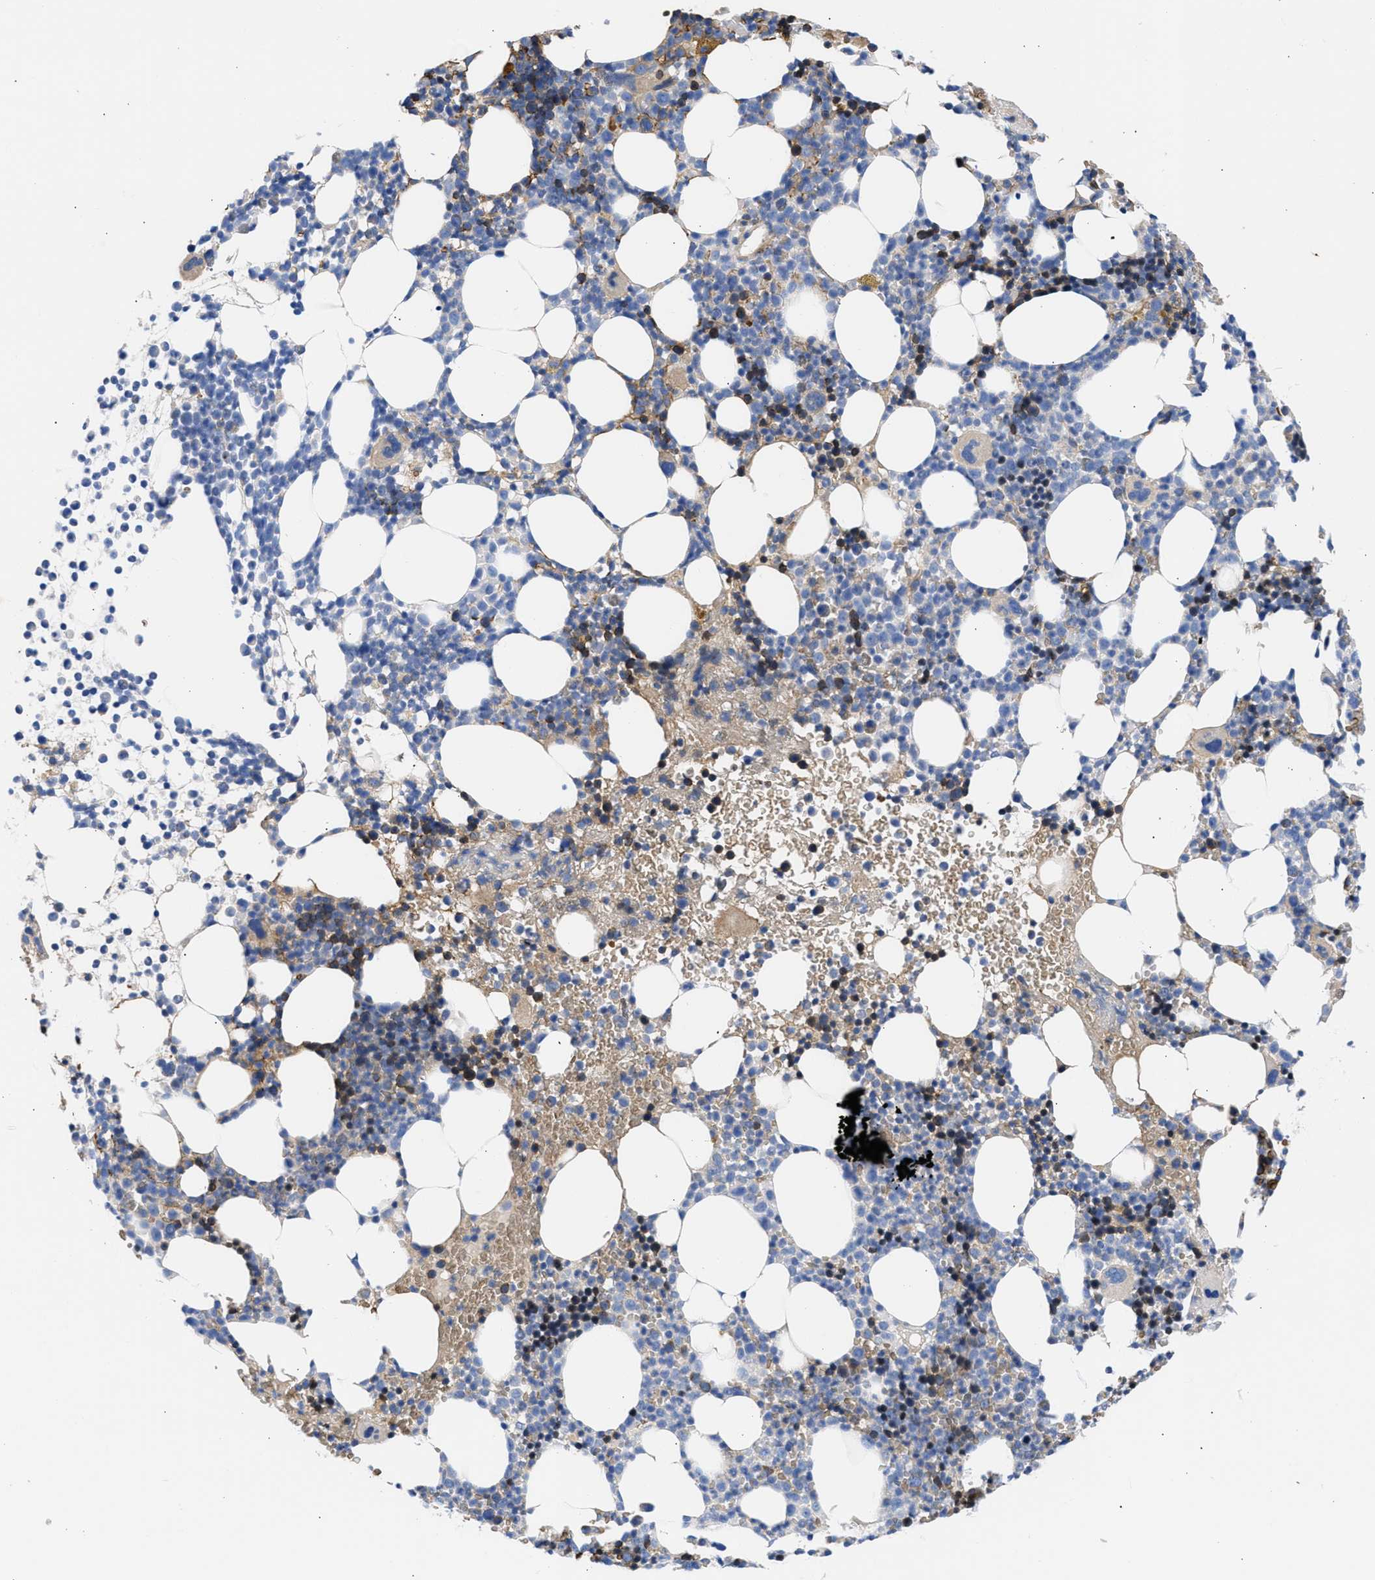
{"staining": {"intensity": "moderate", "quantity": "25%-75%", "location": "cytoplasmic/membranous"}, "tissue": "bone marrow", "cell_type": "Hematopoietic cells", "image_type": "normal", "snomed": [{"axis": "morphology", "description": "Normal tissue, NOS"}, {"axis": "morphology", "description": "Inflammation, NOS"}, {"axis": "topography", "description": "Bone marrow"}], "caption": "A high-resolution photomicrograph shows IHC staining of unremarkable bone marrow, which displays moderate cytoplasmic/membranous positivity in about 25%-75% of hematopoietic cells.", "gene": "BTG3", "patient": {"sex": "female", "age": 67}}